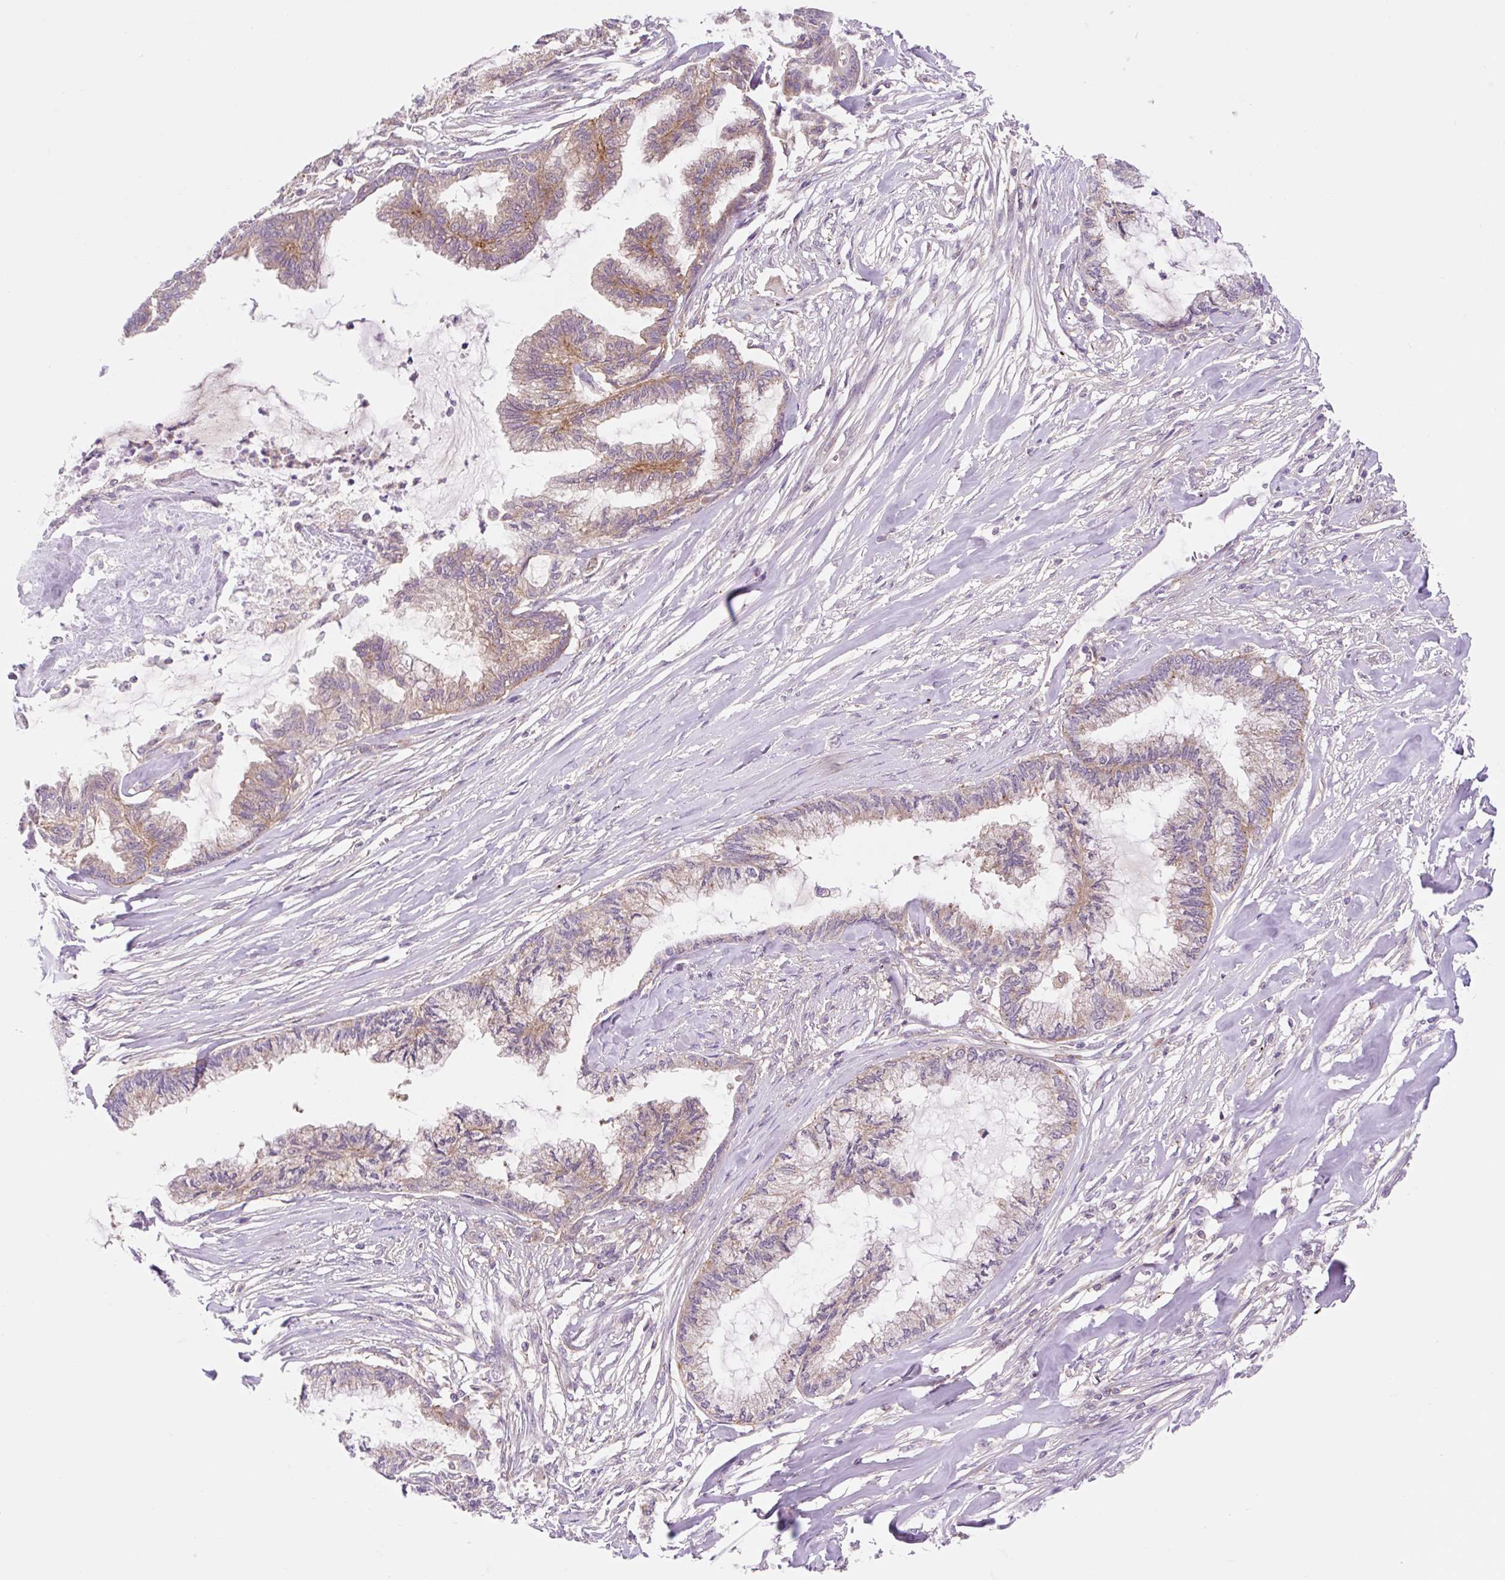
{"staining": {"intensity": "moderate", "quantity": "<25%", "location": "cytoplasmic/membranous"}, "tissue": "endometrial cancer", "cell_type": "Tumor cells", "image_type": "cancer", "snomed": [{"axis": "morphology", "description": "Adenocarcinoma, NOS"}, {"axis": "topography", "description": "Endometrium"}], "caption": "Immunohistochemistry (IHC) staining of endometrial adenocarcinoma, which shows low levels of moderate cytoplasmic/membranous expression in about <25% of tumor cells indicating moderate cytoplasmic/membranous protein positivity. The staining was performed using DAB (3,3'-diaminobenzidine) (brown) for protein detection and nuclei were counterstained in hematoxylin (blue).", "gene": "VPS4A", "patient": {"sex": "female", "age": 86}}